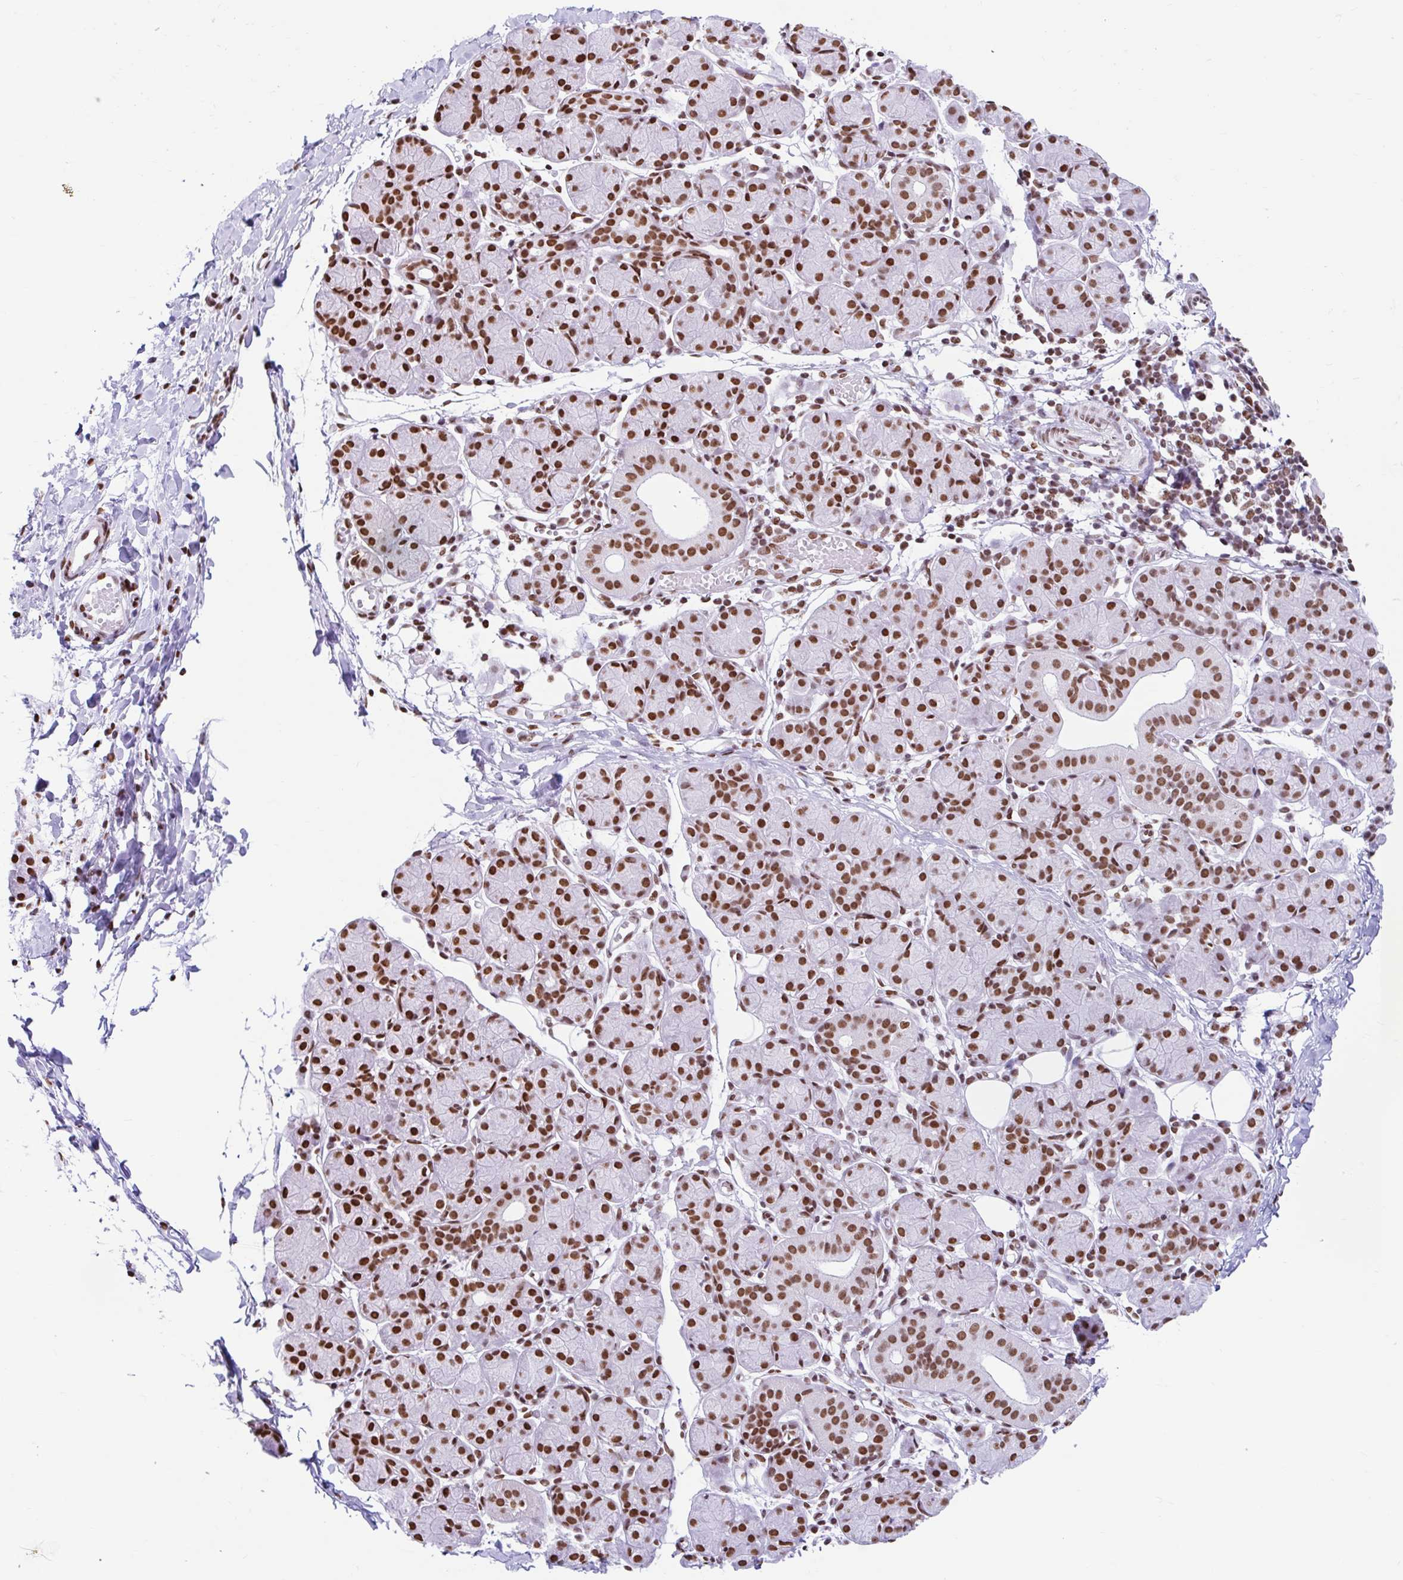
{"staining": {"intensity": "strong", "quantity": ">75%", "location": "nuclear"}, "tissue": "salivary gland", "cell_type": "Glandular cells", "image_type": "normal", "snomed": [{"axis": "morphology", "description": "Normal tissue, NOS"}, {"axis": "morphology", "description": "Inflammation, NOS"}, {"axis": "topography", "description": "Lymph node"}, {"axis": "topography", "description": "Salivary gland"}], "caption": "Immunohistochemistry photomicrograph of normal human salivary gland stained for a protein (brown), which shows high levels of strong nuclear positivity in about >75% of glandular cells.", "gene": "KHDRBS1", "patient": {"sex": "male", "age": 3}}